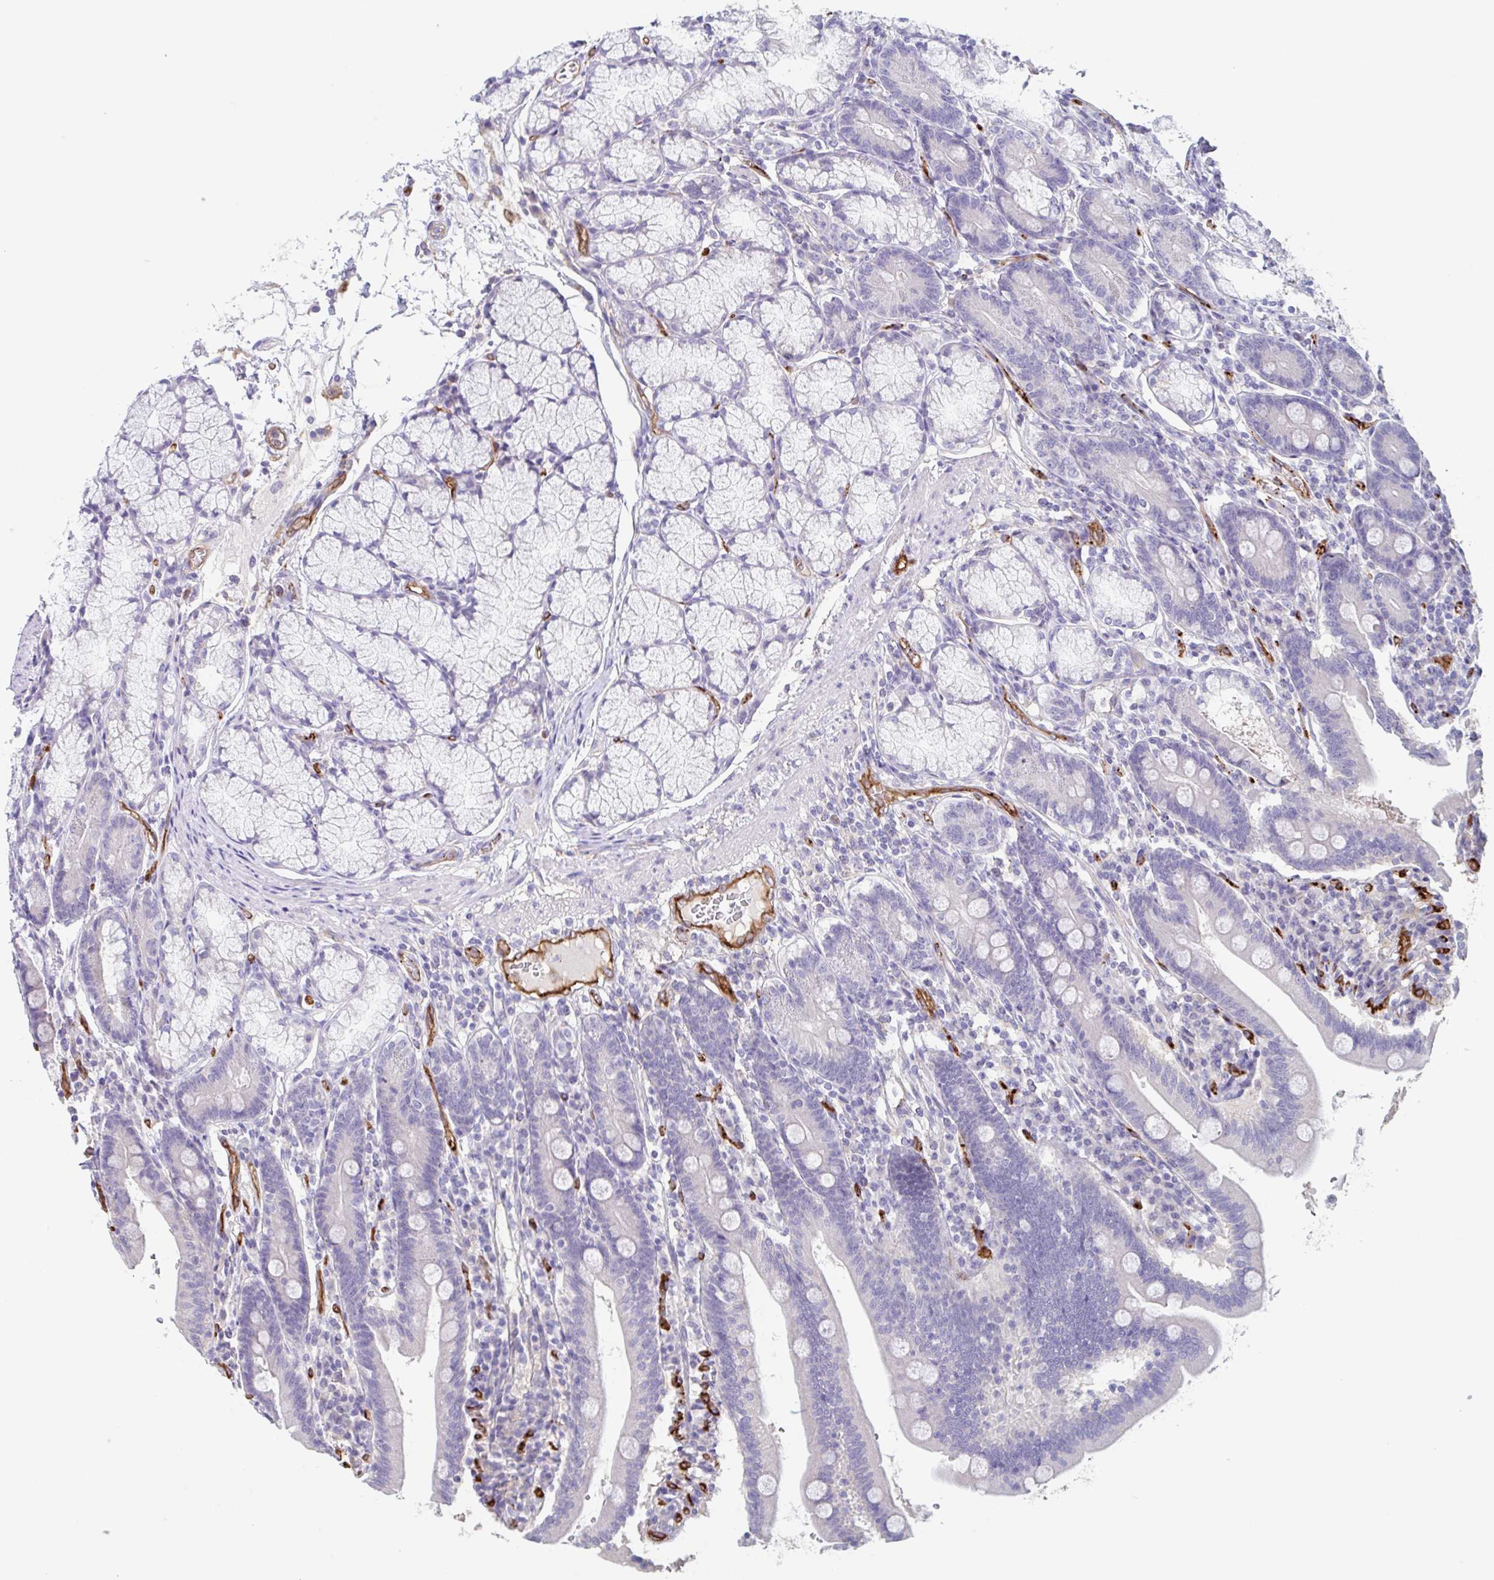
{"staining": {"intensity": "negative", "quantity": "none", "location": "none"}, "tissue": "duodenum", "cell_type": "Glandular cells", "image_type": "normal", "snomed": [{"axis": "morphology", "description": "Normal tissue, NOS"}, {"axis": "topography", "description": "Duodenum"}], "caption": "High power microscopy micrograph of an IHC micrograph of normal duodenum, revealing no significant expression in glandular cells. (Stains: DAB immunohistochemistry with hematoxylin counter stain, Microscopy: brightfield microscopy at high magnification).", "gene": "EHD4", "patient": {"sex": "female", "age": 67}}